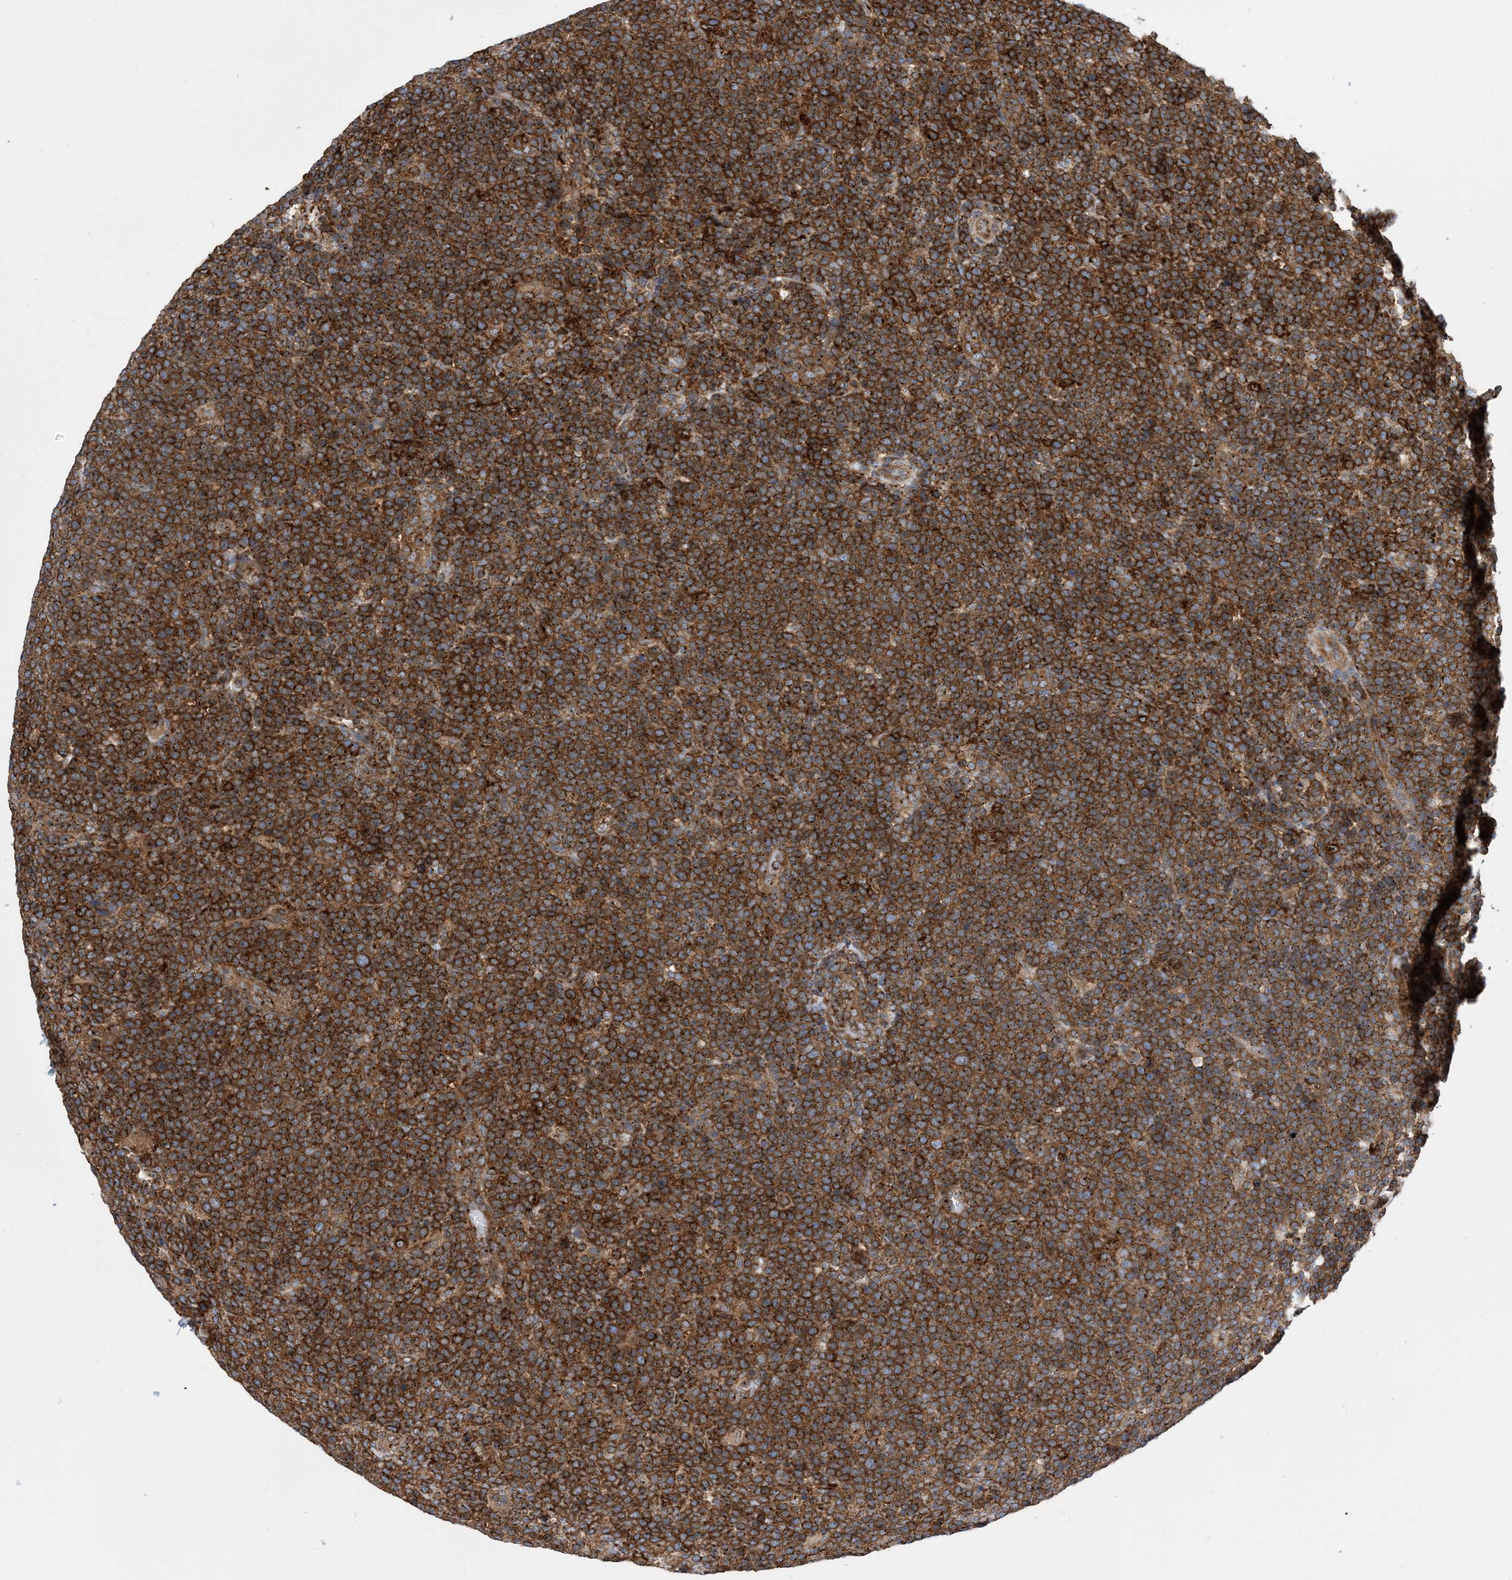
{"staining": {"intensity": "strong", "quantity": ">75%", "location": "cytoplasmic/membranous"}, "tissue": "lymphoma", "cell_type": "Tumor cells", "image_type": "cancer", "snomed": [{"axis": "morphology", "description": "Malignant lymphoma, non-Hodgkin's type, High grade"}, {"axis": "topography", "description": "Lymph node"}], "caption": "Immunohistochemical staining of lymphoma exhibits high levels of strong cytoplasmic/membranous positivity in about >75% of tumor cells. The protein is shown in brown color, while the nuclei are stained blue.", "gene": "DYNC1LI1", "patient": {"sex": "male", "age": 61}}